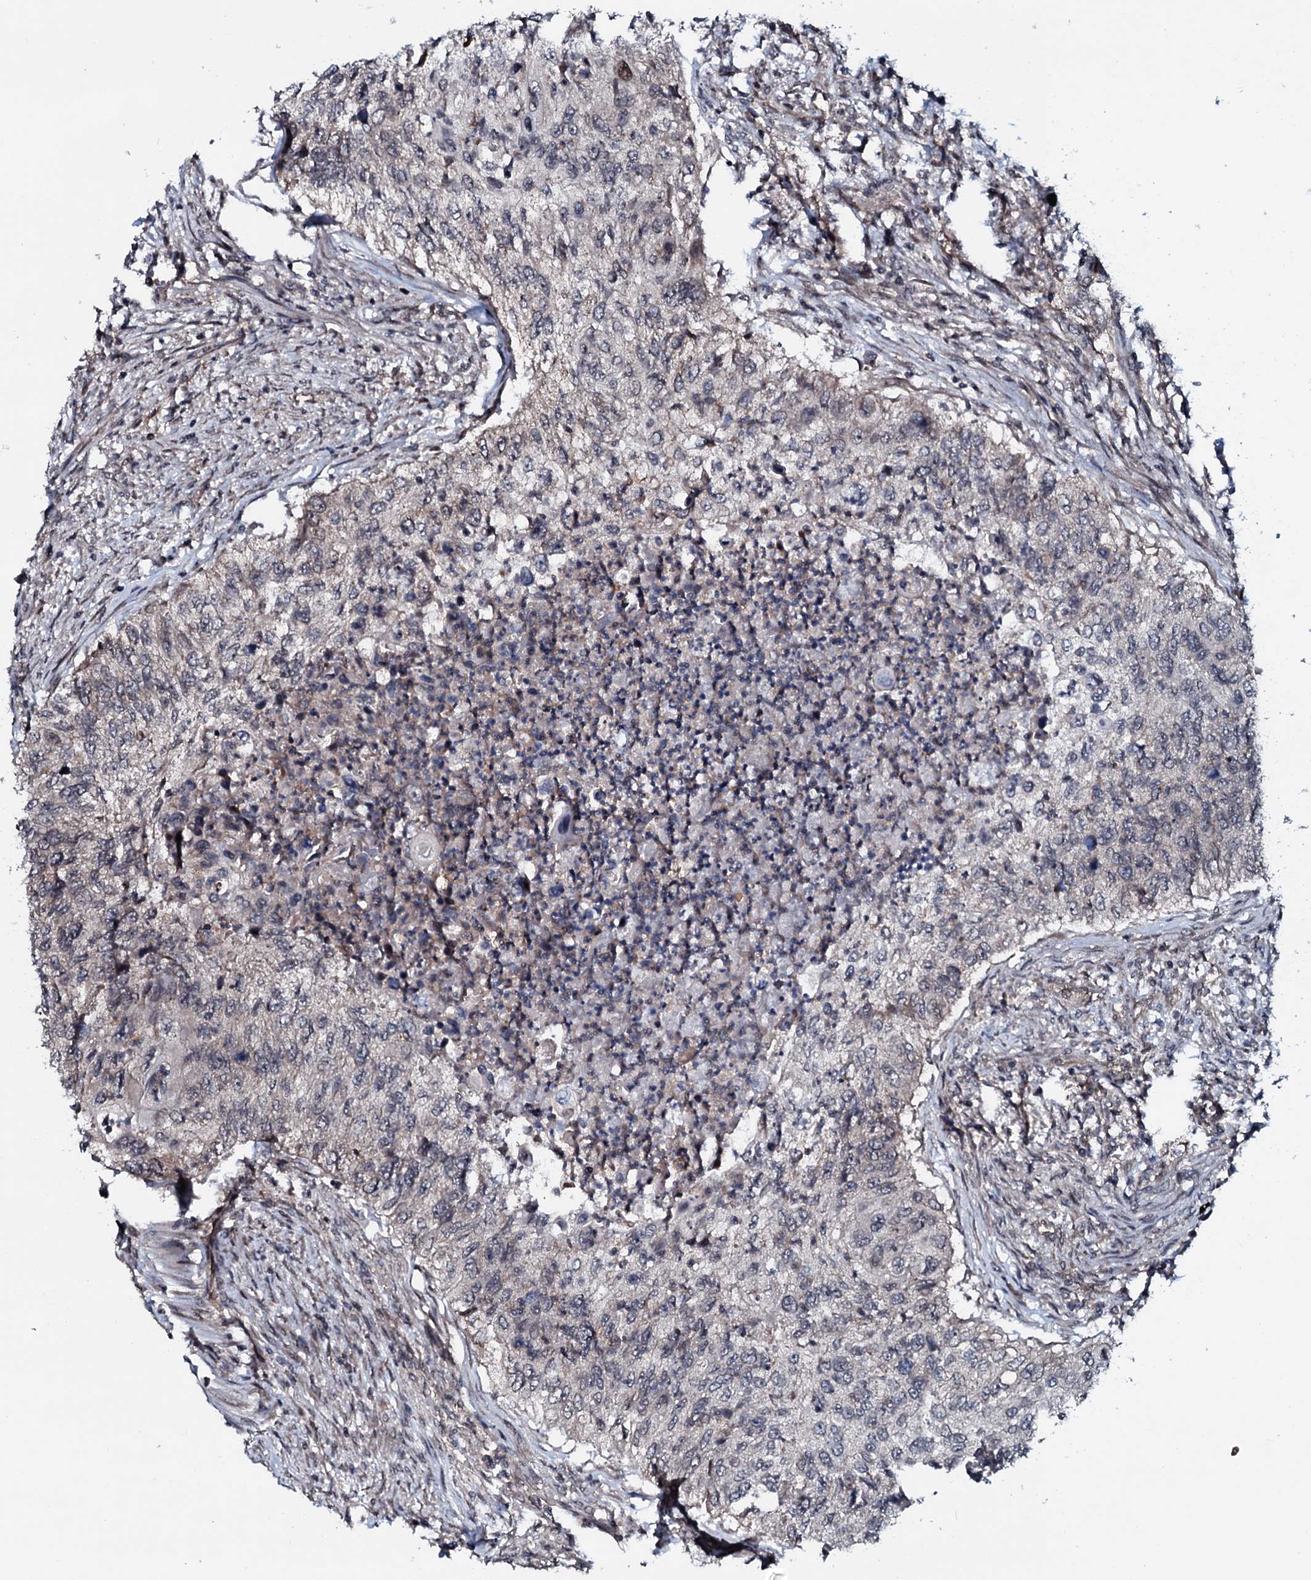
{"staining": {"intensity": "weak", "quantity": "<25%", "location": "cytoplasmic/membranous"}, "tissue": "urothelial cancer", "cell_type": "Tumor cells", "image_type": "cancer", "snomed": [{"axis": "morphology", "description": "Urothelial carcinoma, High grade"}, {"axis": "topography", "description": "Urinary bladder"}], "caption": "High magnification brightfield microscopy of urothelial cancer stained with DAB (3,3'-diaminobenzidine) (brown) and counterstained with hematoxylin (blue): tumor cells show no significant staining. (Immunohistochemistry, brightfield microscopy, high magnification).", "gene": "OGFOD2", "patient": {"sex": "female", "age": 60}}